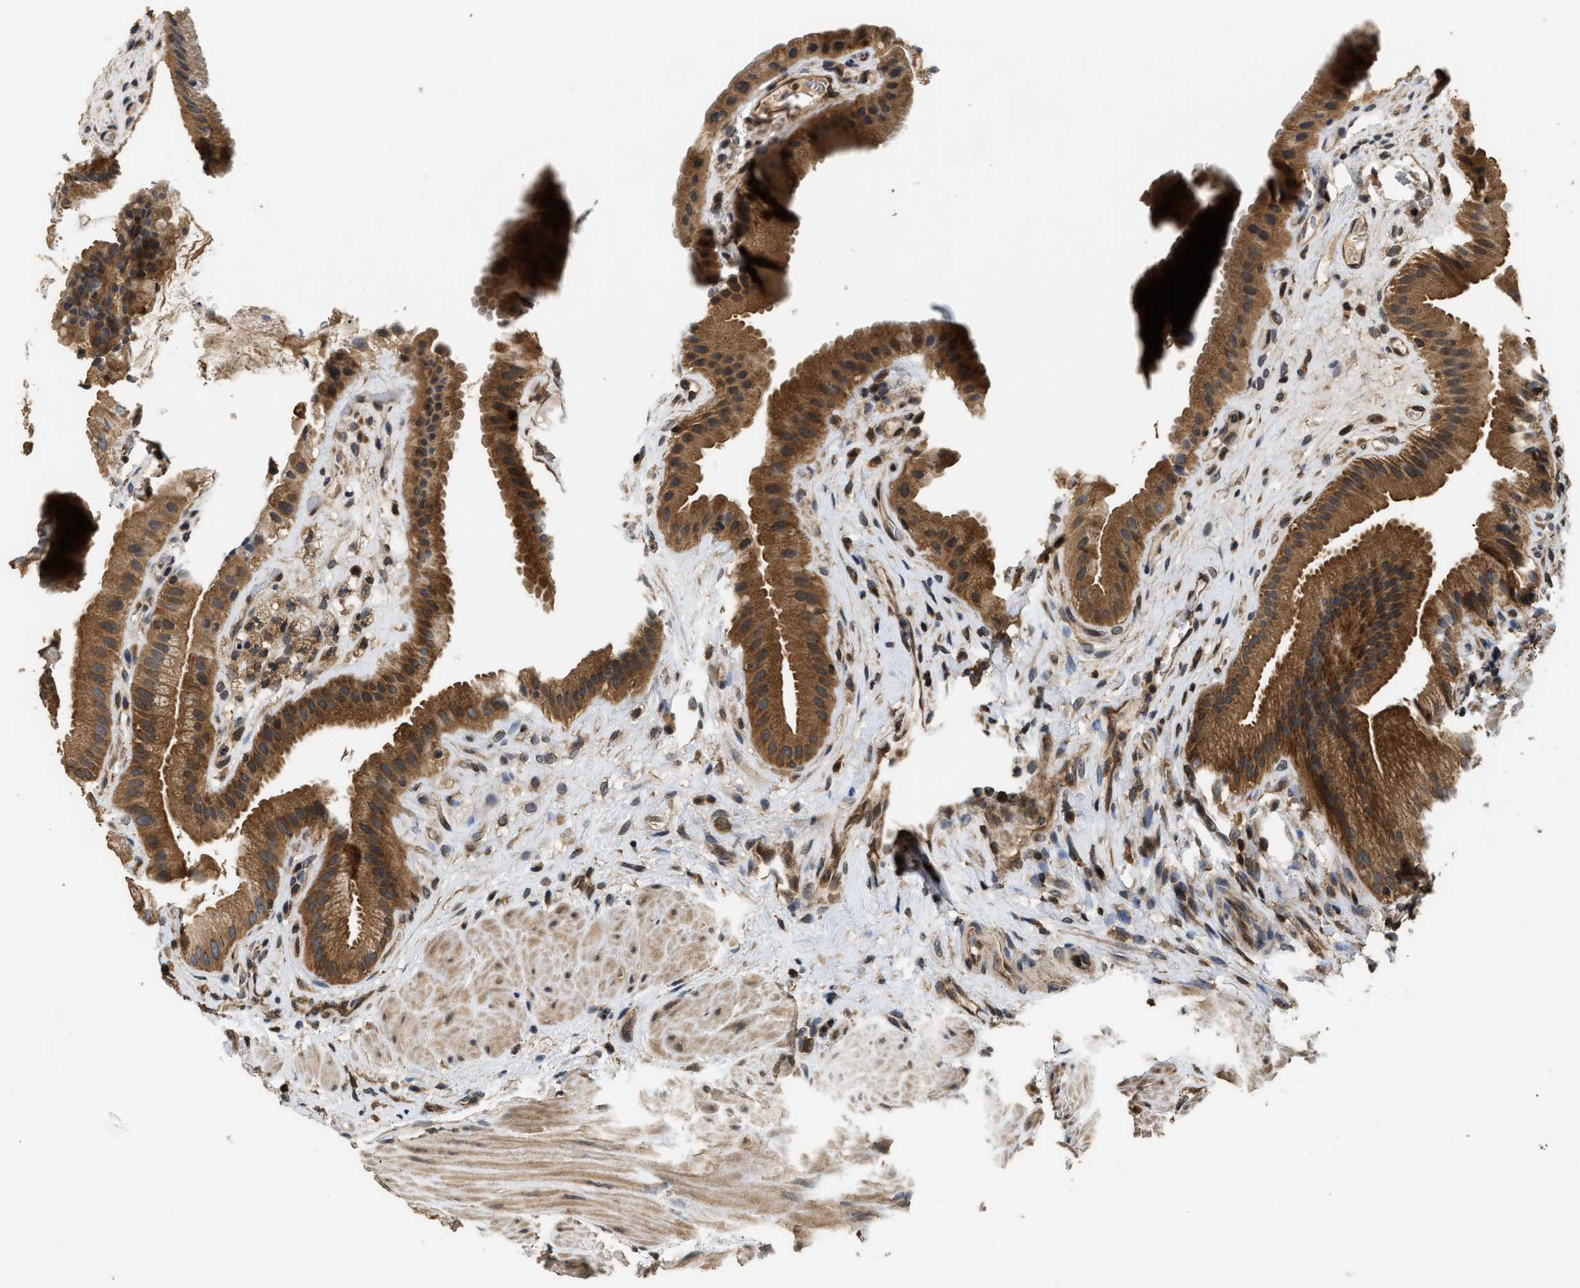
{"staining": {"intensity": "strong", "quantity": ">75%", "location": "cytoplasmic/membranous"}, "tissue": "gallbladder", "cell_type": "Glandular cells", "image_type": "normal", "snomed": [{"axis": "morphology", "description": "Normal tissue, NOS"}, {"axis": "topography", "description": "Gallbladder"}], "caption": "This micrograph shows IHC staining of unremarkable gallbladder, with high strong cytoplasmic/membranous positivity in approximately >75% of glandular cells.", "gene": "DNAJC2", "patient": {"sex": "male", "age": 49}}